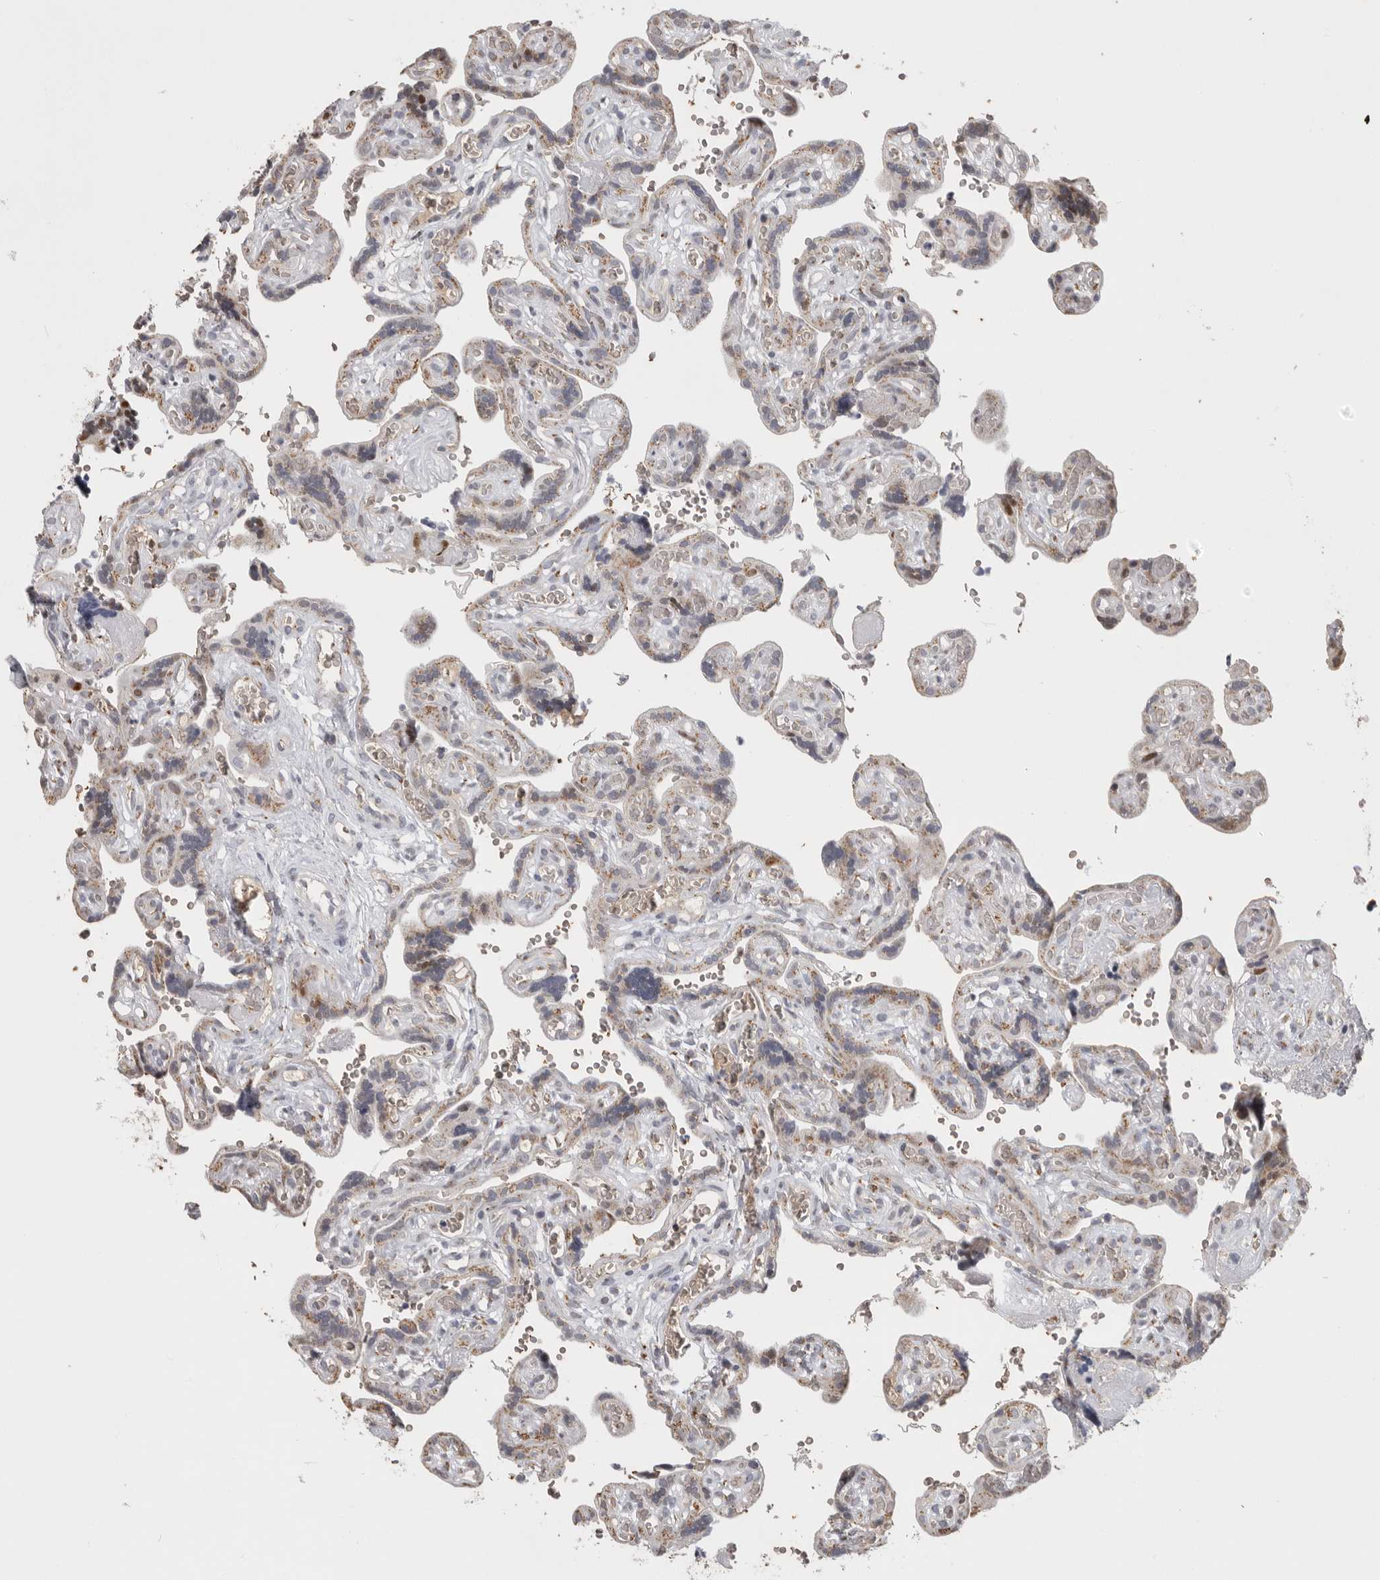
{"staining": {"intensity": "strong", "quantity": "25%-75%", "location": "cytoplasmic/membranous,nuclear"}, "tissue": "placenta", "cell_type": "Decidual cells", "image_type": "normal", "snomed": [{"axis": "morphology", "description": "Normal tissue, NOS"}, {"axis": "topography", "description": "Placenta"}], "caption": "Benign placenta shows strong cytoplasmic/membranous,nuclear staining in approximately 25%-75% of decidual cells.", "gene": "PCMTD1", "patient": {"sex": "female", "age": 30}}